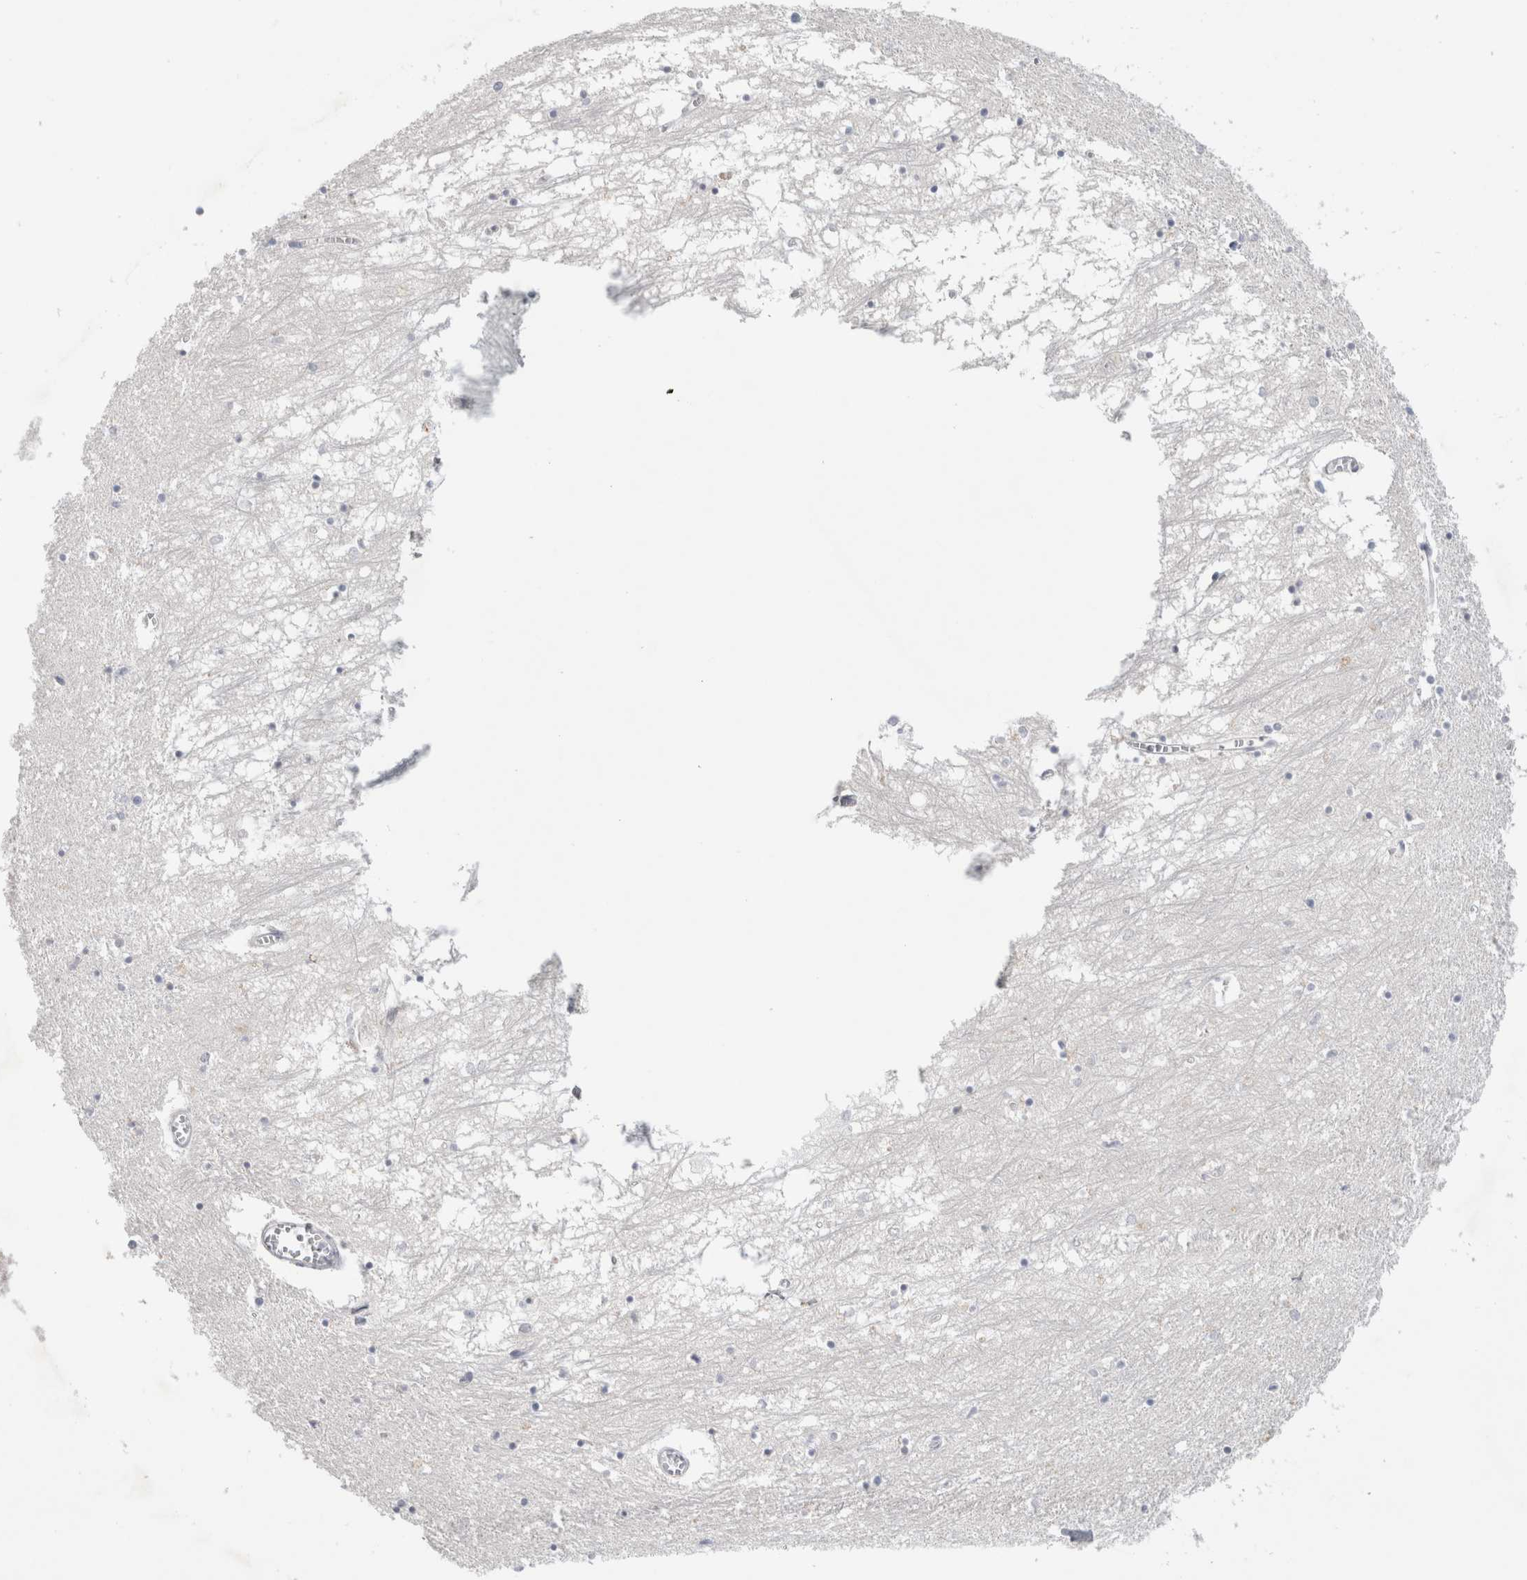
{"staining": {"intensity": "negative", "quantity": "none", "location": "none"}, "tissue": "hippocampus", "cell_type": "Glial cells", "image_type": "normal", "snomed": [{"axis": "morphology", "description": "Normal tissue, NOS"}, {"axis": "topography", "description": "Hippocampus"}], "caption": "Image shows no protein expression in glial cells of normal hippocampus.", "gene": "TONSL", "patient": {"sex": "male", "age": 70}}